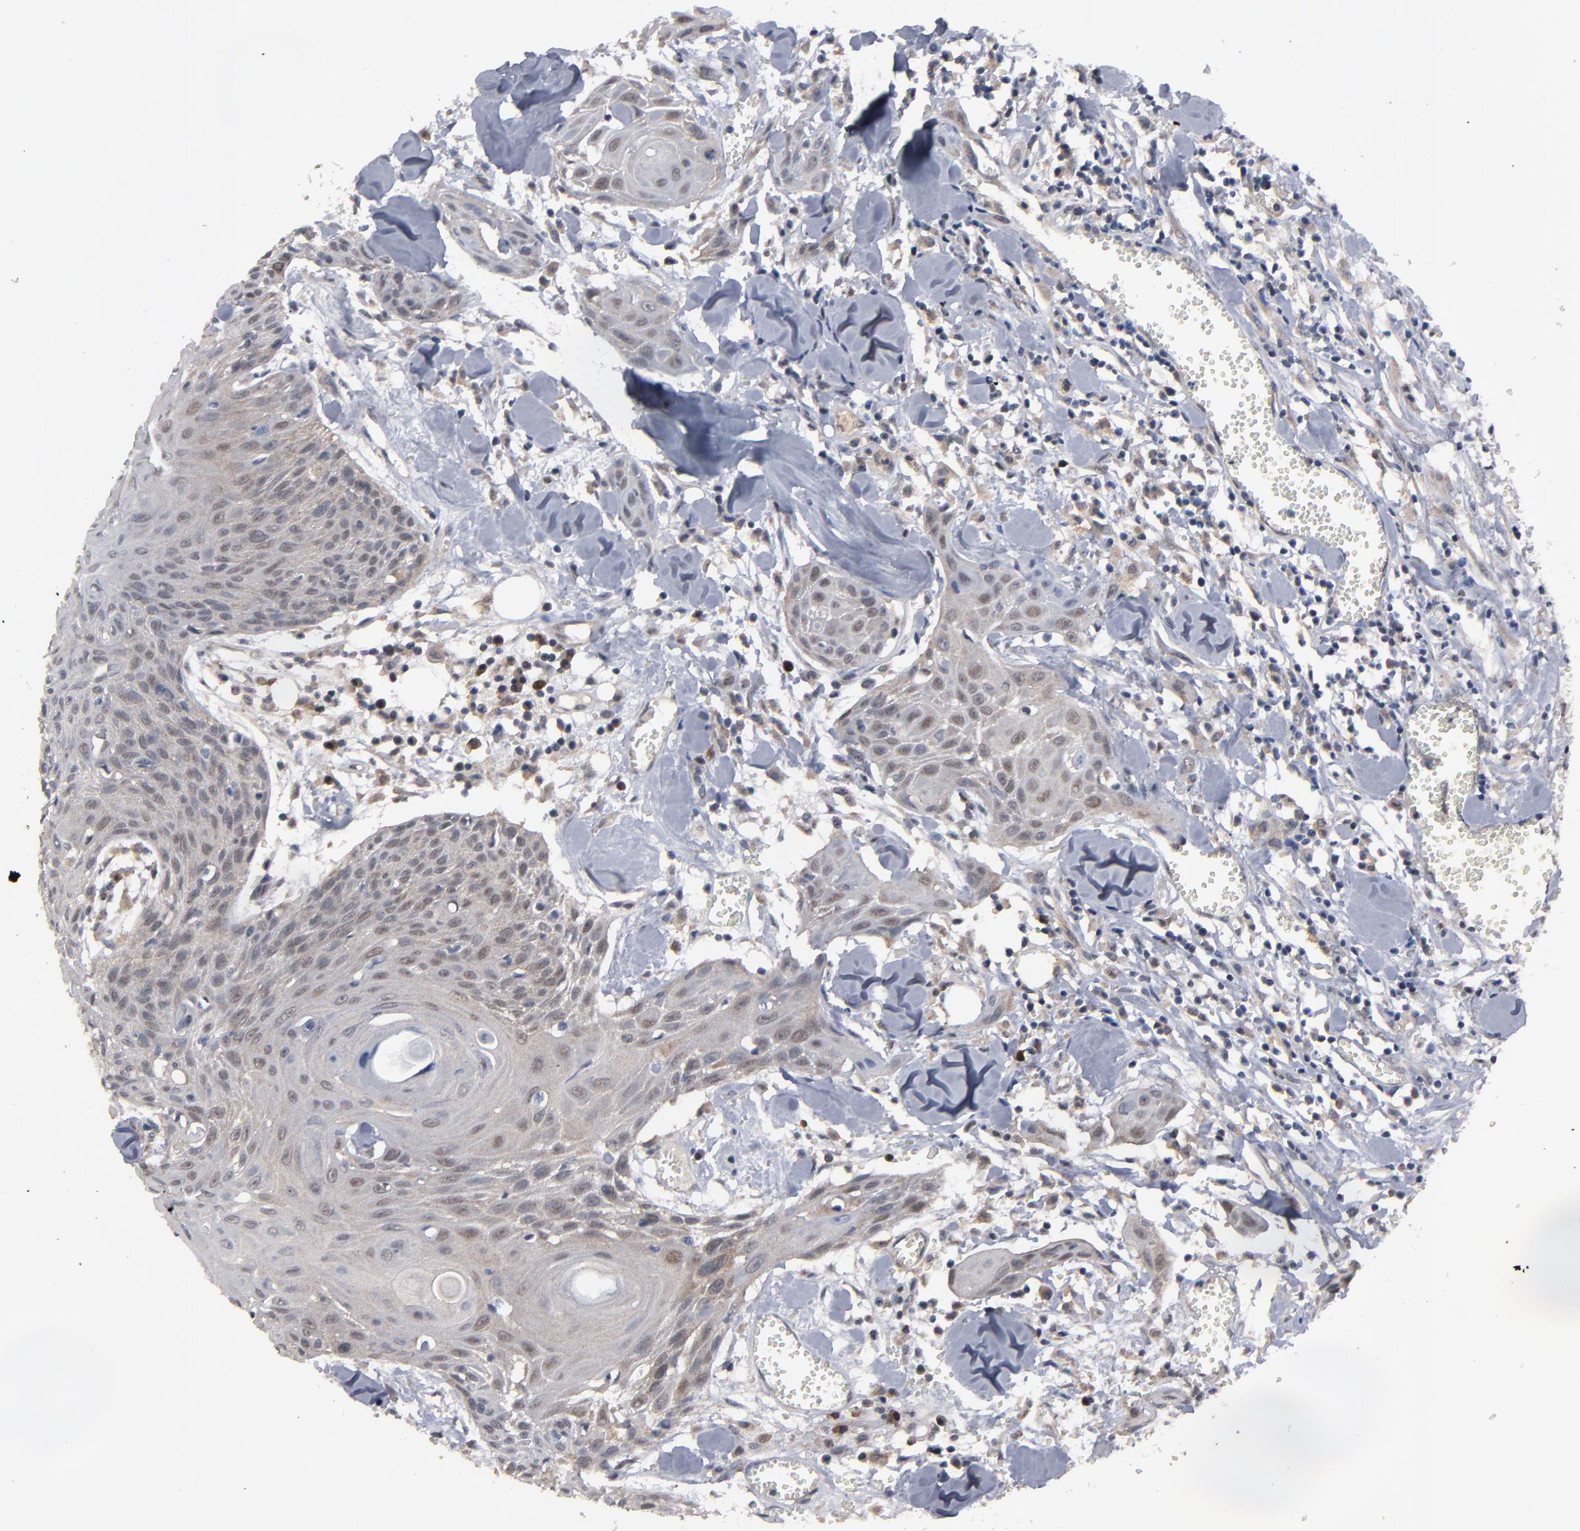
{"staining": {"intensity": "weak", "quantity": "<25%", "location": "cytoplasmic/membranous"}, "tissue": "head and neck cancer", "cell_type": "Tumor cells", "image_type": "cancer", "snomed": [{"axis": "morphology", "description": "Squamous cell carcinoma, NOS"}, {"axis": "morphology", "description": "Squamous cell carcinoma, metastatic, NOS"}, {"axis": "topography", "description": "Lymph node"}, {"axis": "topography", "description": "Salivary gland"}, {"axis": "topography", "description": "Head-Neck"}], "caption": "Tumor cells are negative for brown protein staining in head and neck cancer.", "gene": "ALG13", "patient": {"sex": "female", "age": 74}}